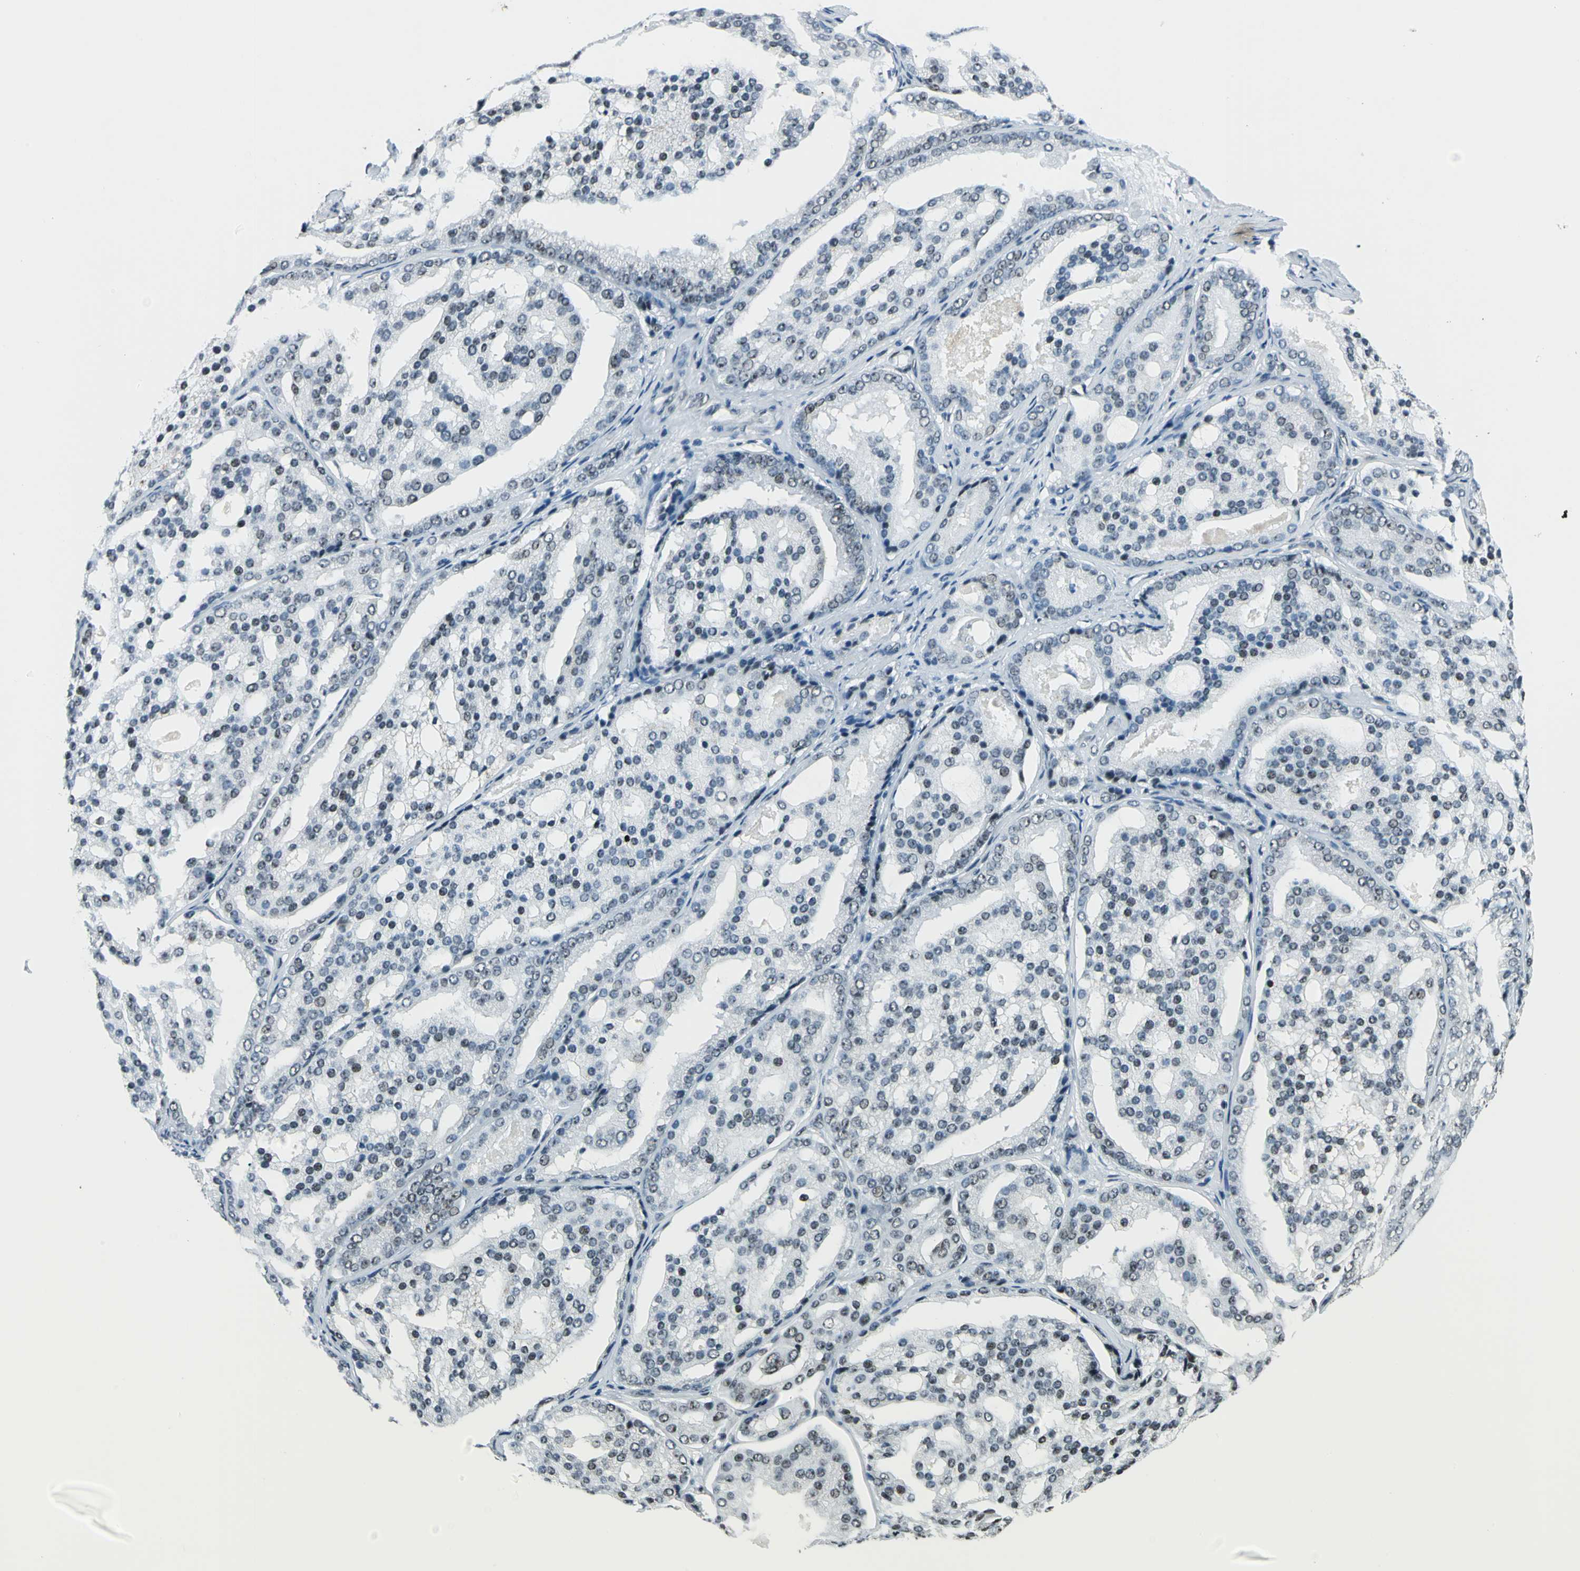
{"staining": {"intensity": "moderate", "quantity": "25%-75%", "location": "nuclear"}, "tissue": "prostate cancer", "cell_type": "Tumor cells", "image_type": "cancer", "snomed": [{"axis": "morphology", "description": "Adenocarcinoma, High grade"}, {"axis": "topography", "description": "Prostate"}], "caption": "Human adenocarcinoma (high-grade) (prostate) stained with a brown dye demonstrates moderate nuclear positive expression in about 25%-75% of tumor cells.", "gene": "KAT6B", "patient": {"sex": "male", "age": 64}}